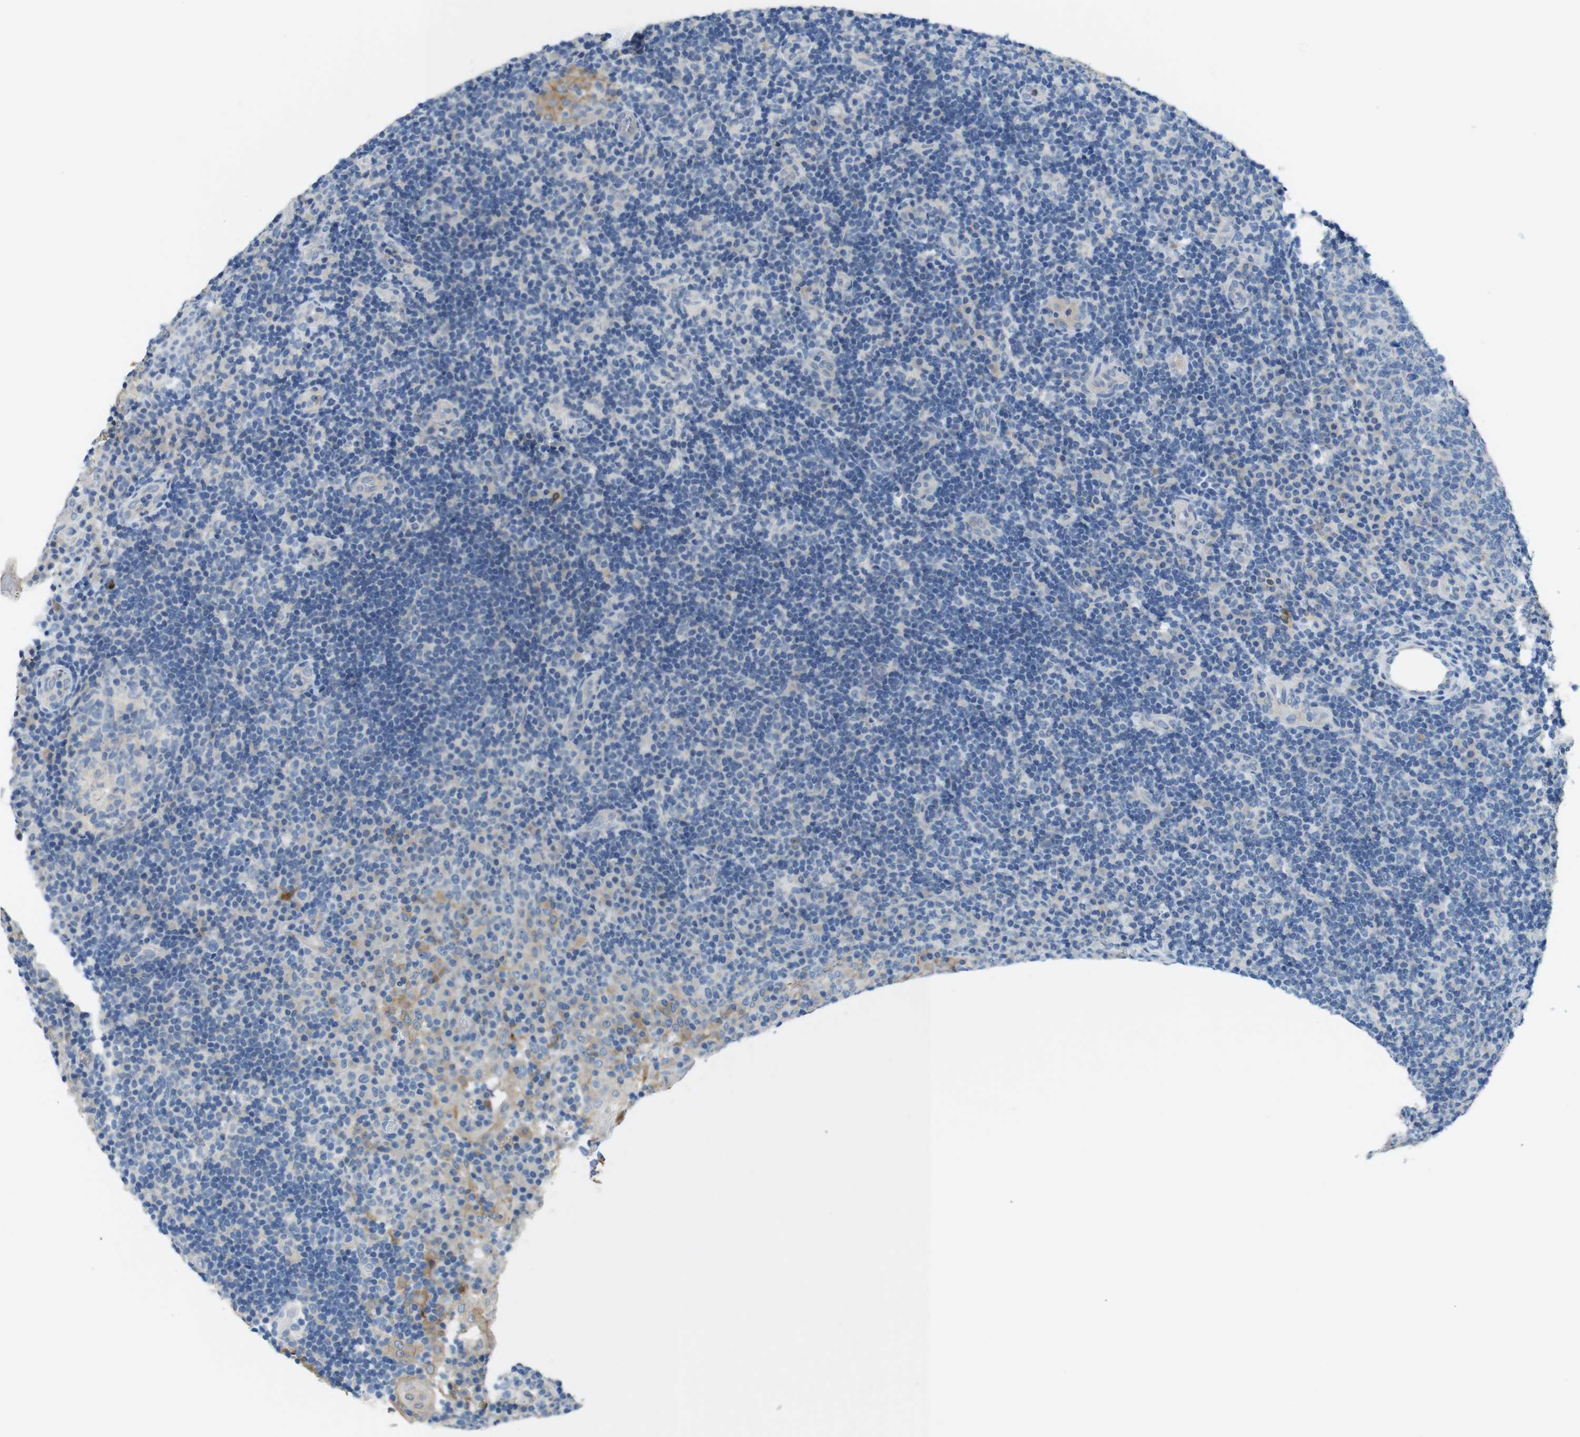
{"staining": {"intensity": "negative", "quantity": "none", "location": "none"}, "tissue": "tonsil", "cell_type": "Germinal center cells", "image_type": "normal", "snomed": [{"axis": "morphology", "description": "Normal tissue, NOS"}, {"axis": "topography", "description": "Tonsil"}], "caption": "IHC of normal human tonsil displays no expression in germinal center cells. (IHC, brightfield microscopy, high magnification).", "gene": "TJP3", "patient": {"sex": "female", "age": 40}}